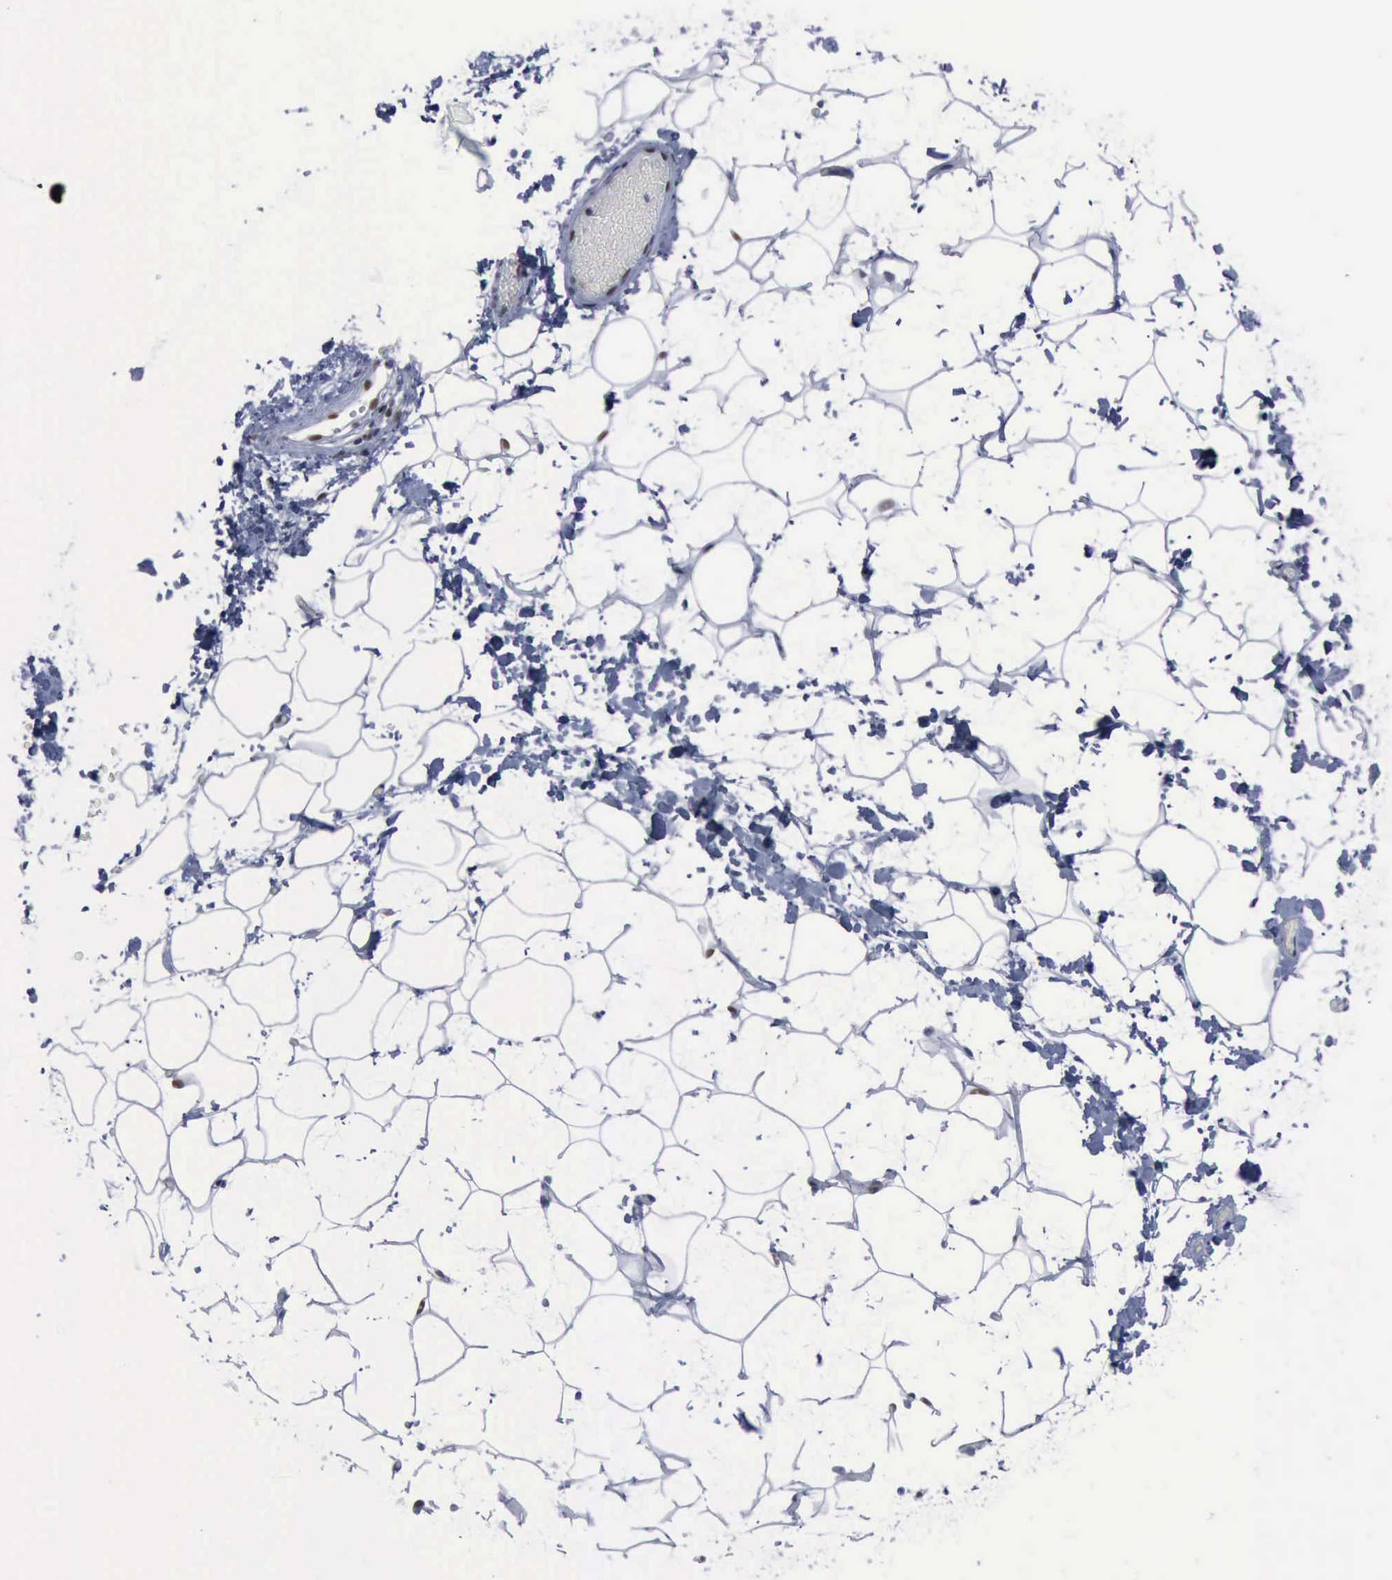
{"staining": {"intensity": "negative", "quantity": "none", "location": "none"}, "tissue": "adipose tissue", "cell_type": "Adipocytes", "image_type": "normal", "snomed": [{"axis": "morphology", "description": "Normal tissue, NOS"}, {"axis": "morphology", "description": "Fibrosis, NOS"}, {"axis": "topography", "description": "Breast"}], "caption": "This is a image of immunohistochemistry (IHC) staining of benign adipose tissue, which shows no staining in adipocytes.", "gene": "PCNA", "patient": {"sex": "female", "age": 24}}